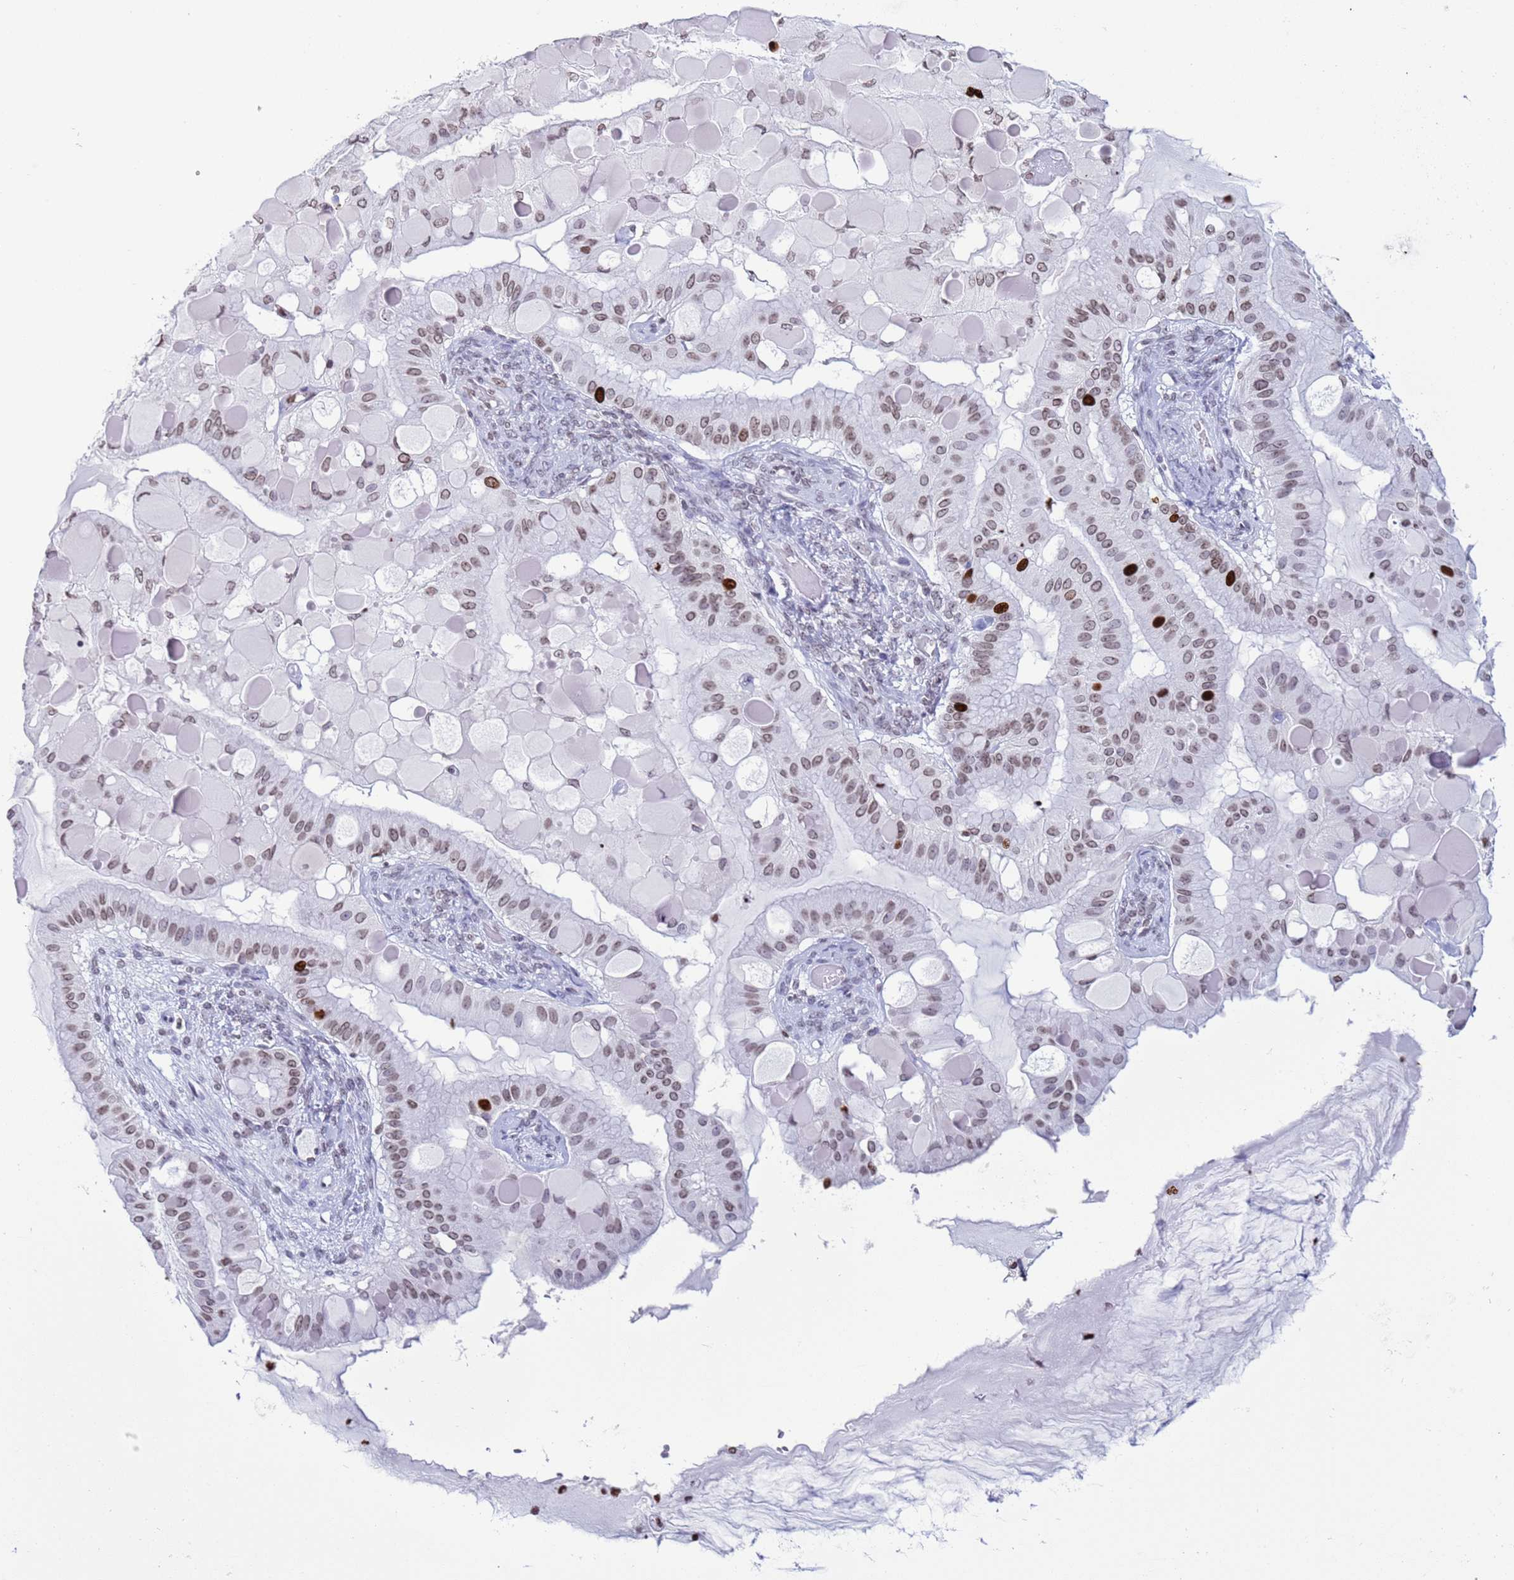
{"staining": {"intensity": "strong", "quantity": "<25%", "location": "nuclear"}, "tissue": "ovarian cancer", "cell_type": "Tumor cells", "image_type": "cancer", "snomed": [{"axis": "morphology", "description": "Cystadenocarcinoma, mucinous, NOS"}, {"axis": "topography", "description": "Ovary"}], "caption": "DAB (3,3'-diaminobenzidine) immunohistochemical staining of ovarian cancer (mucinous cystadenocarcinoma) displays strong nuclear protein staining in approximately <25% of tumor cells.", "gene": "H4C8", "patient": {"sex": "female", "age": 61}}